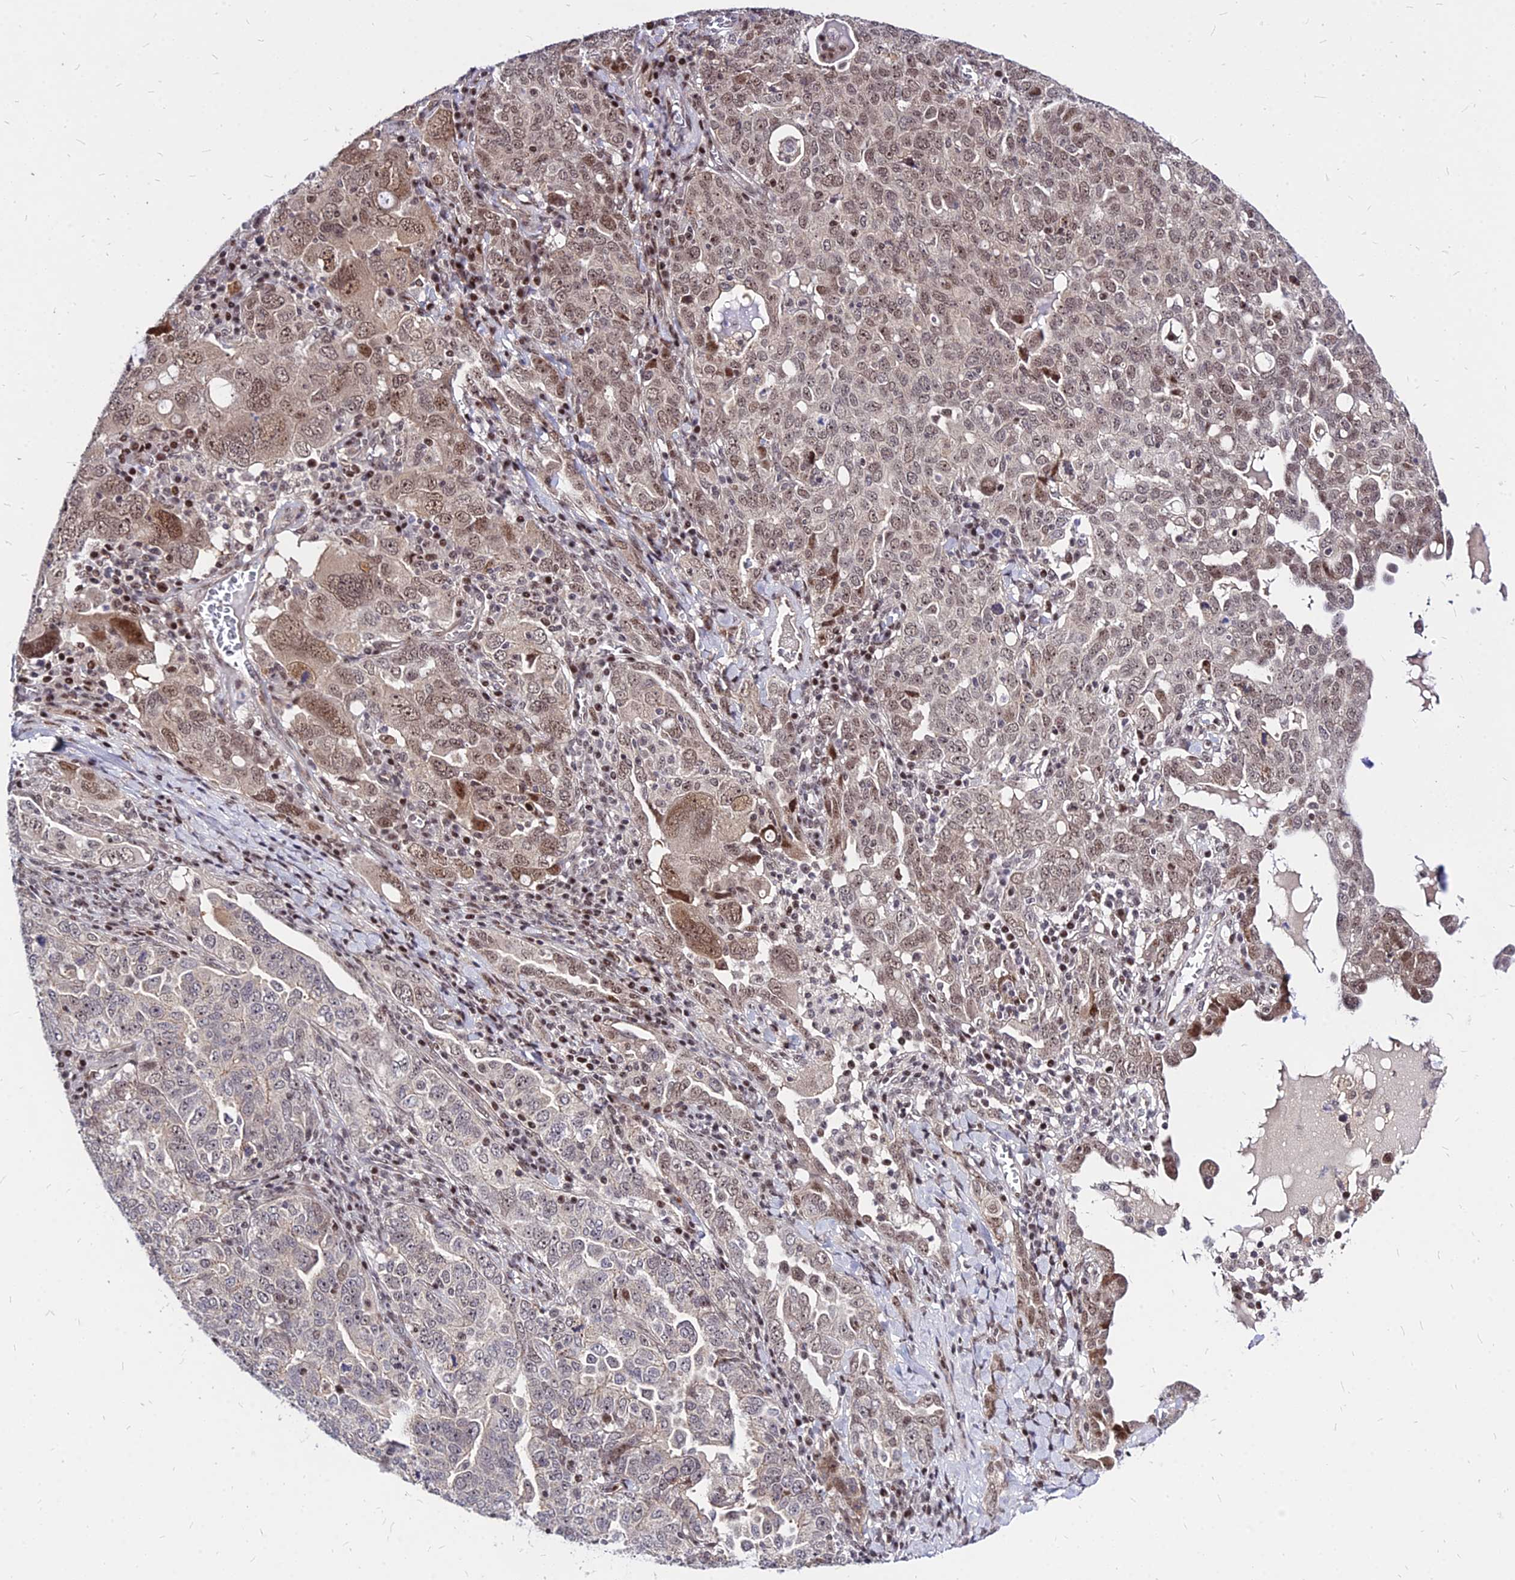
{"staining": {"intensity": "moderate", "quantity": "<25%", "location": "nuclear"}, "tissue": "ovarian cancer", "cell_type": "Tumor cells", "image_type": "cancer", "snomed": [{"axis": "morphology", "description": "Carcinoma, endometroid"}, {"axis": "topography", "description": "Ovary"}], "caption": "Immunohistochemical staining of ovarian endometroid carcinoma displays low levels of moderate nuclear staining in approximately <25% of tumor cells. The protein is shown in brown color, while the nuclei are stained blue.", "gene": "DDX55", "patient": {"sex": "female", "age": 62}}